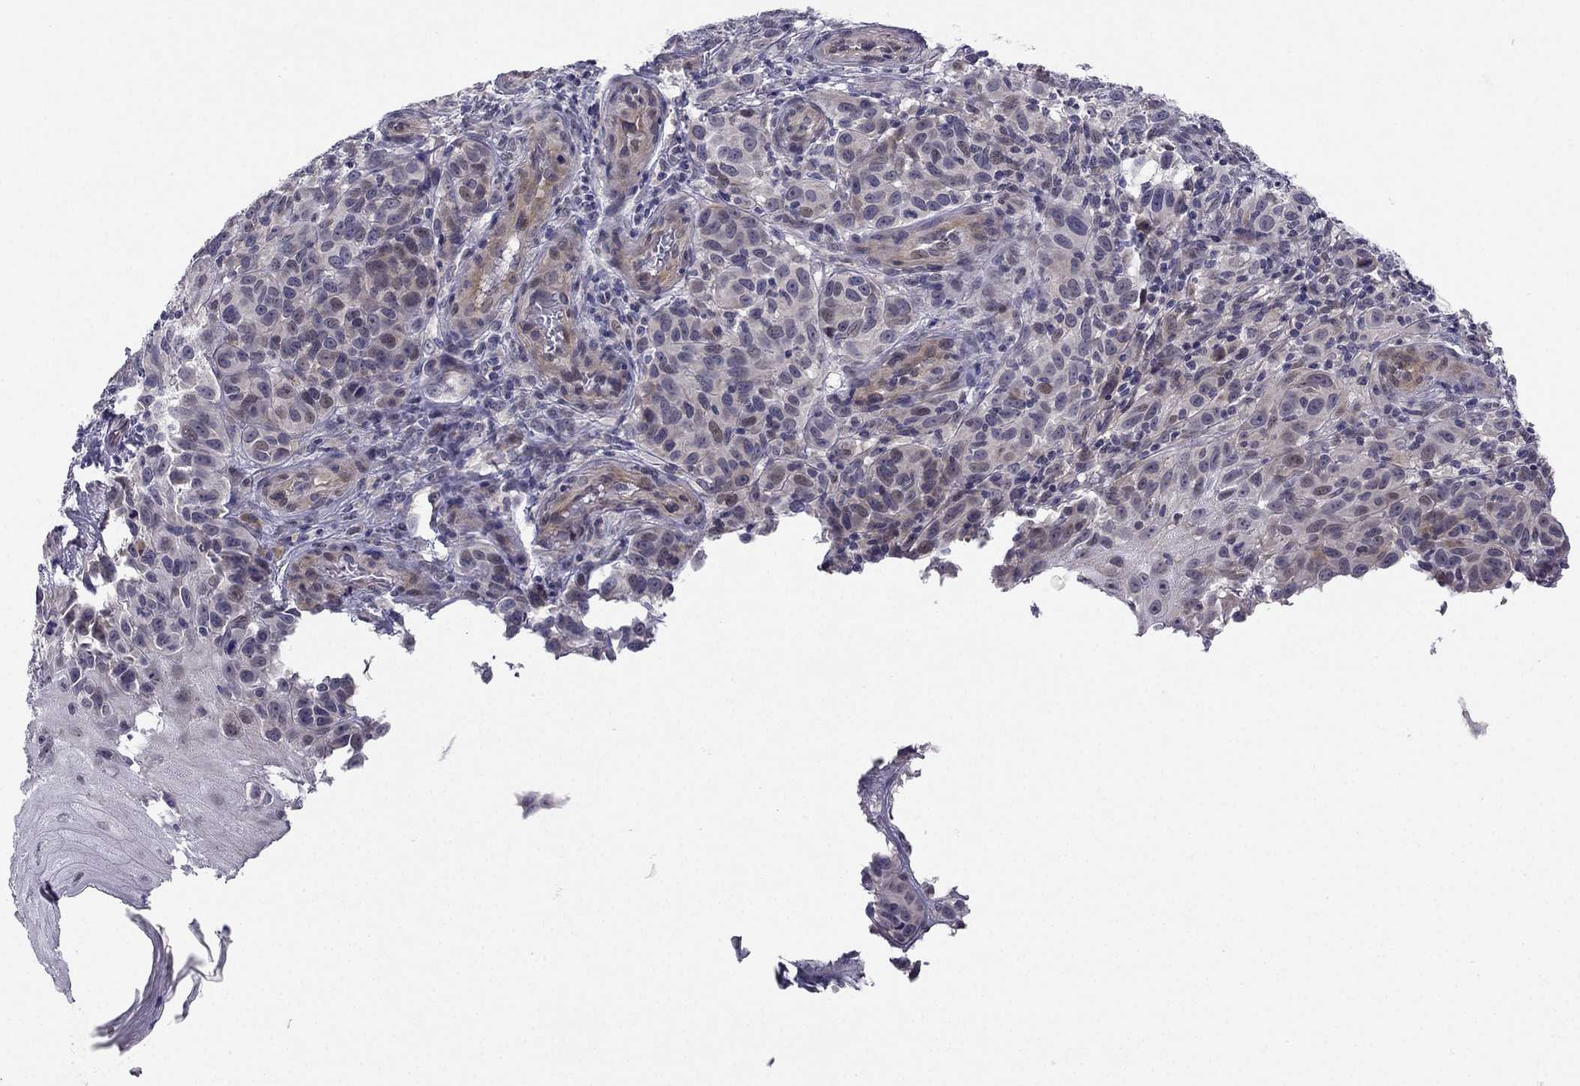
{"staining": {"intensity": "negative", "quantity": "none", "location": "none"}, "tissue": "melanoma", "cell_type": "Tumor cells", "image_type": "cancer", "snomed": [{"axis": "morphology", "description": "Malignant melanoma, NOS"}, {"axis": "topography", "description": "Skin"}], "caption": "Tumor cells show no significant staining in malignant melanoma.", "gene": "CHST8", "patient": {"sex": "female", "age": 53}}